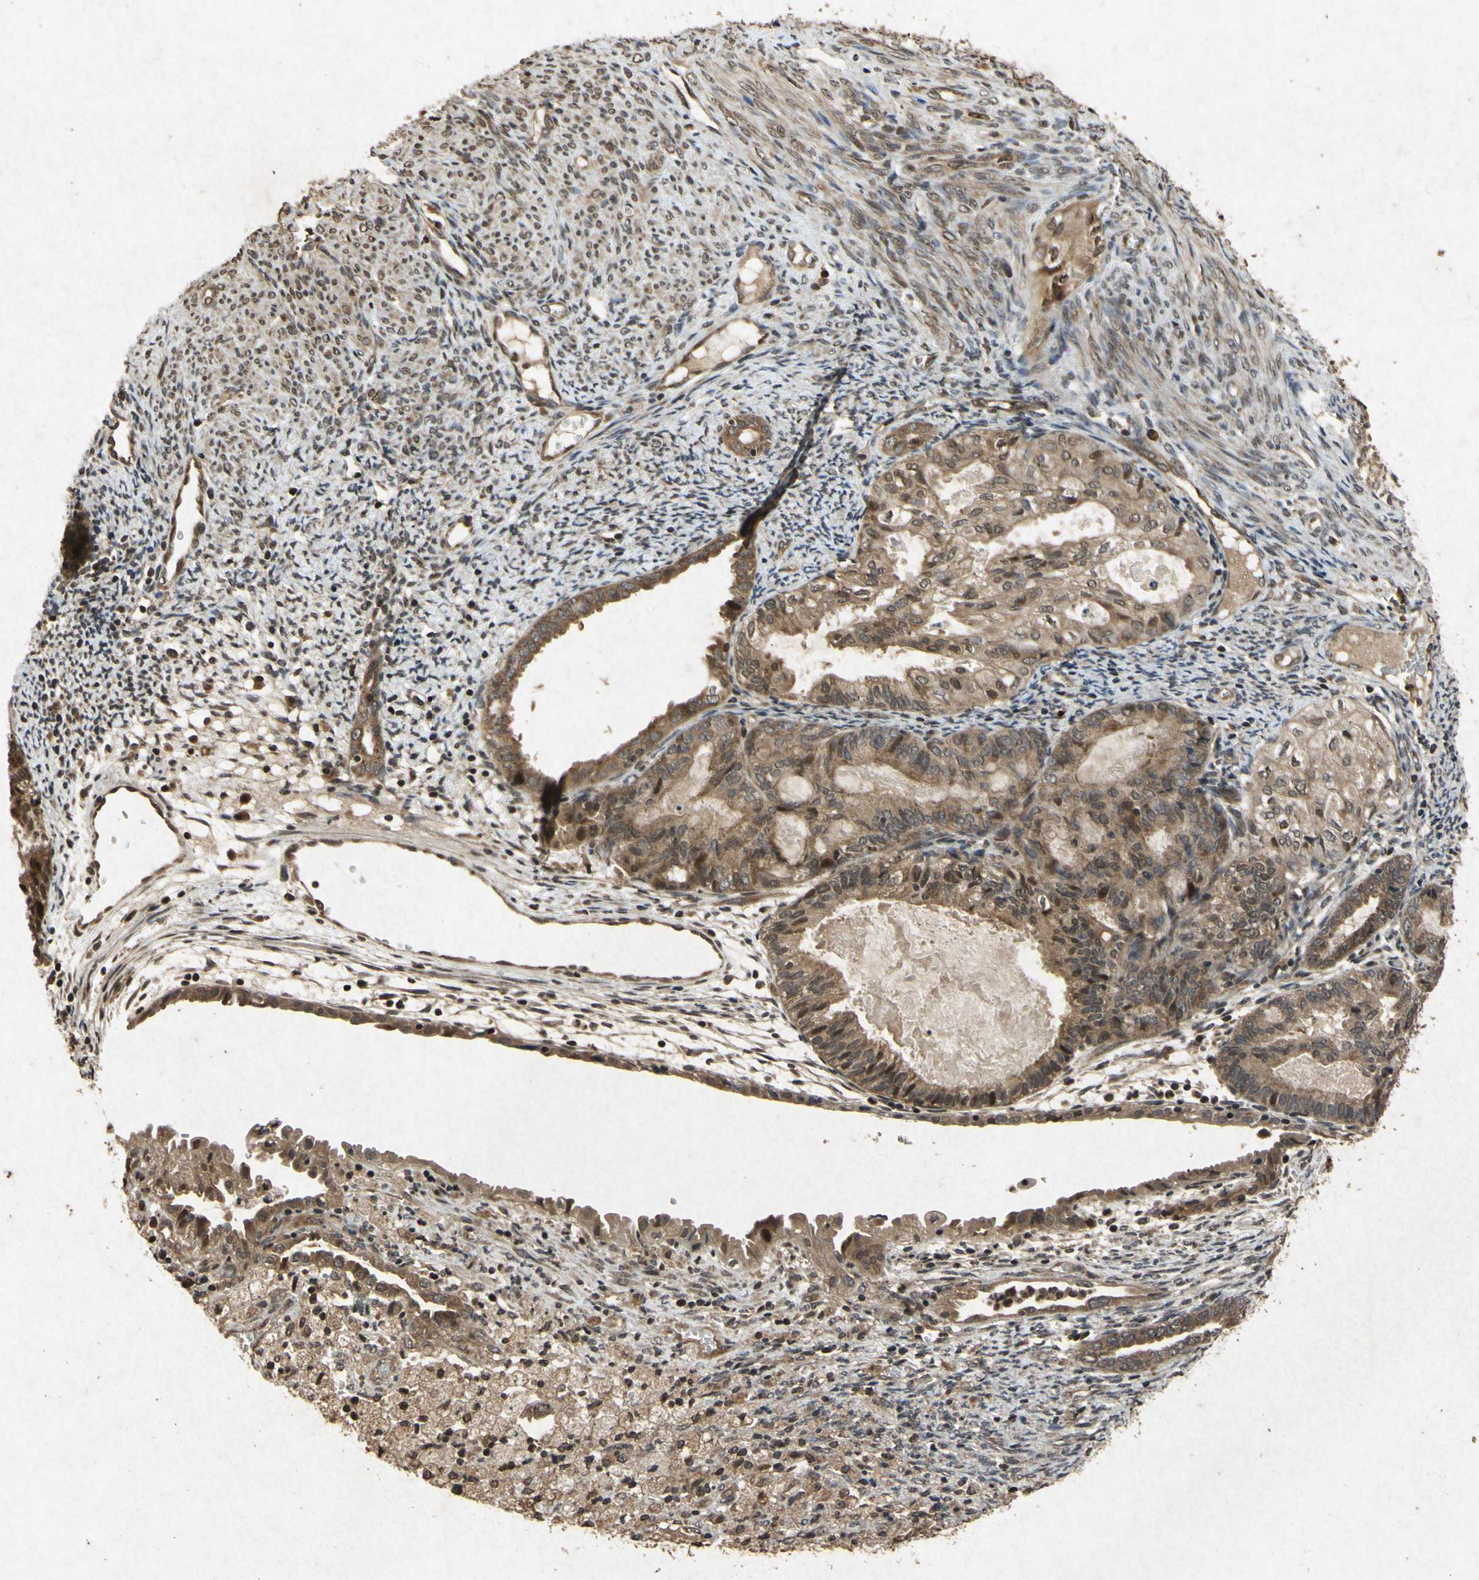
{"staining": {"intensity": "moderate", "quantity": ">75%", "location": "cytoplasmic/membranous,nuclear"}, "tissue": "cervical cancer", "cell_type": "Tumor cells", "image_type": "cancer", "snomed": [{"axis": "morphology", "description": "Normal tissue, NOS"}, {"axis": "morphology", "description": "Adenocarcinoma, NOS"}, {"axis": "topography", "description": "Cervix"}, {"axis": "topography", "description": "Endometrium"}], "caption": "Human cervical adenocarcinoma stained for a protein (brown) displays moderate cytoplasmic/membranous and nuclear positive positivity in about >75% of tumor cells.", "gene": "ATP6V1H", "patient": {"sex": "female", "age": 86}}